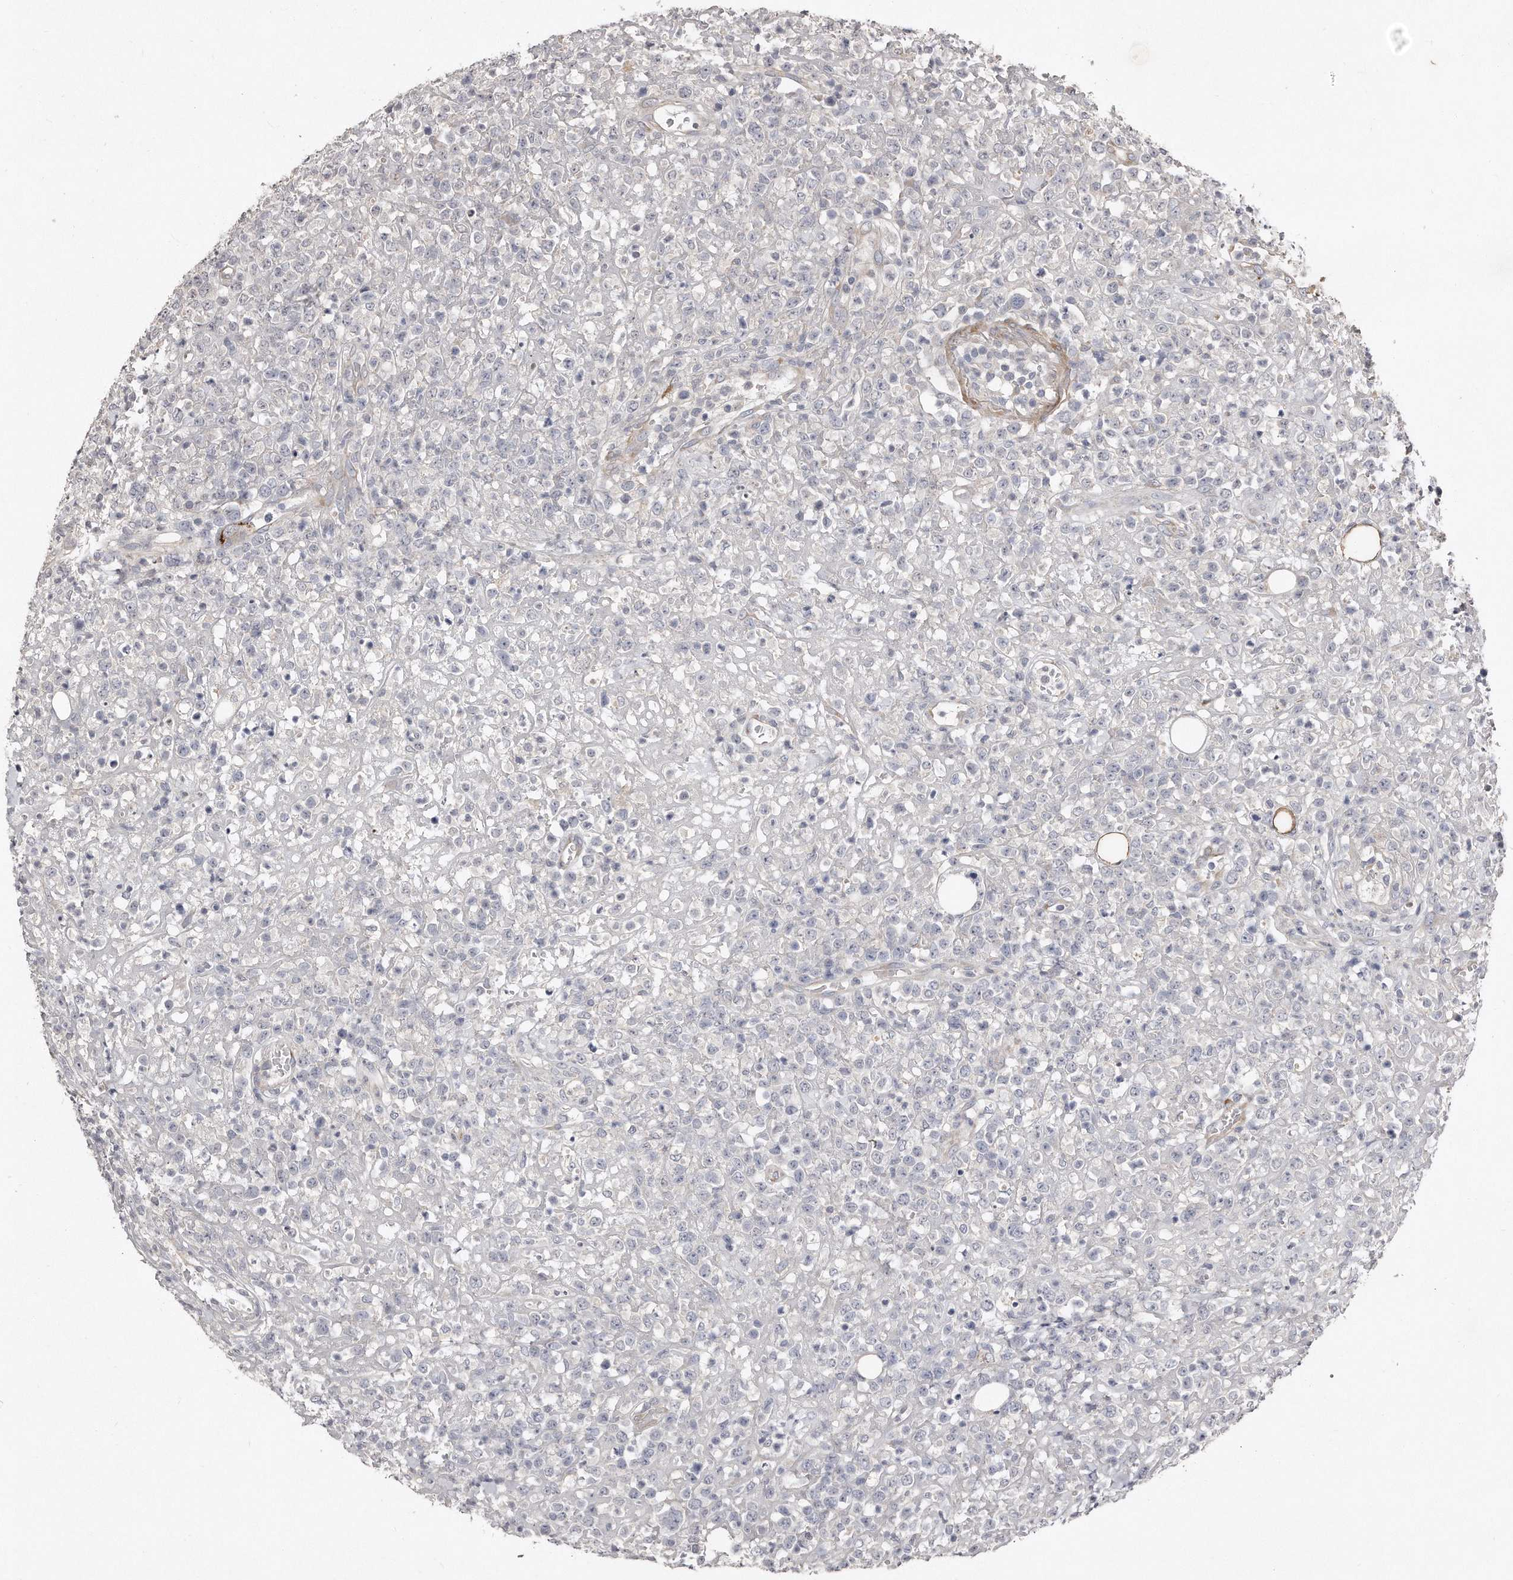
{"staining": {"intensity": "negative", "quantity": "none", "location": "none"}, "tissue": "lymphoma", "cell_type": "Tumor cells", "image_type": "cancer", "snomed": [{"axis": "morphology", "description": "Malignant lymphoma, non-Hodgkin's type, High grade"}, {"axis": "topography", "description": "Colon"}], "caption": "High-grade malignant lymphoma, non-Hodgkin's type was stained to show a protein in brown. There is no significant staining in tumor cells.", "gene": "LMOD1", "patient": {"sex": "female", "age": 53}}